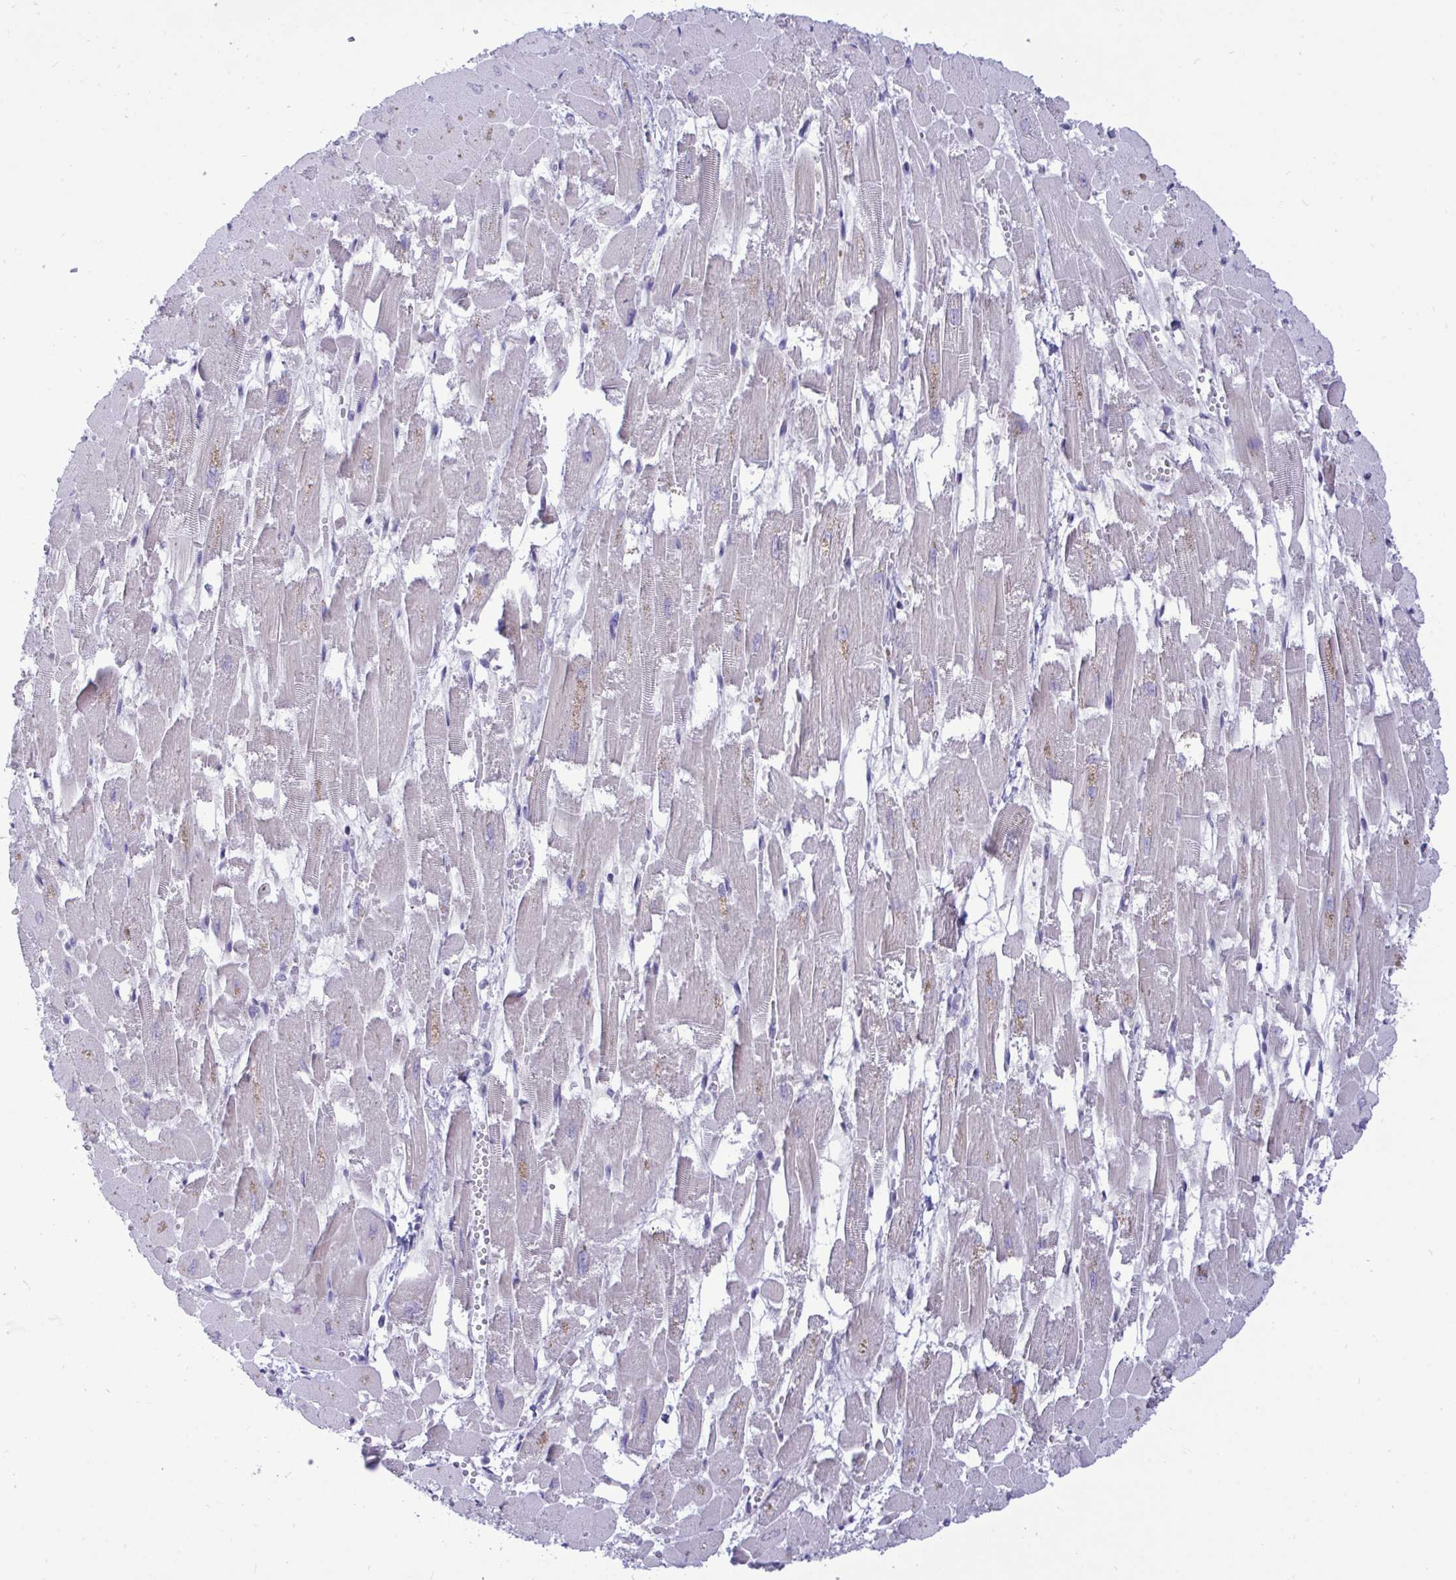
{"staining": {"intensity": "weak", "quantity": "<25%", "location": "cytoplasmic/membranous"}, "tissue": "heart muscle", "cell_type": "Cardiomyocytes", "image_type": "normal", "snomed": [{"axis": "morphology", "description": "Normal tissue, NOS"}, {"axis": "topography", "description": "Heart"}], "caption": "High power microscopy micrograph of an immunohistochemistry (IHC) micrograph of benign heart muscle, revealing no significant expression in cardiomyocytes. (Brightfield microscopy of DAB (3,3'-diaminobenzidine) IHC at high magnification).", "gene": "EPOP", "patient": {"sex": "female", "age": 52}}